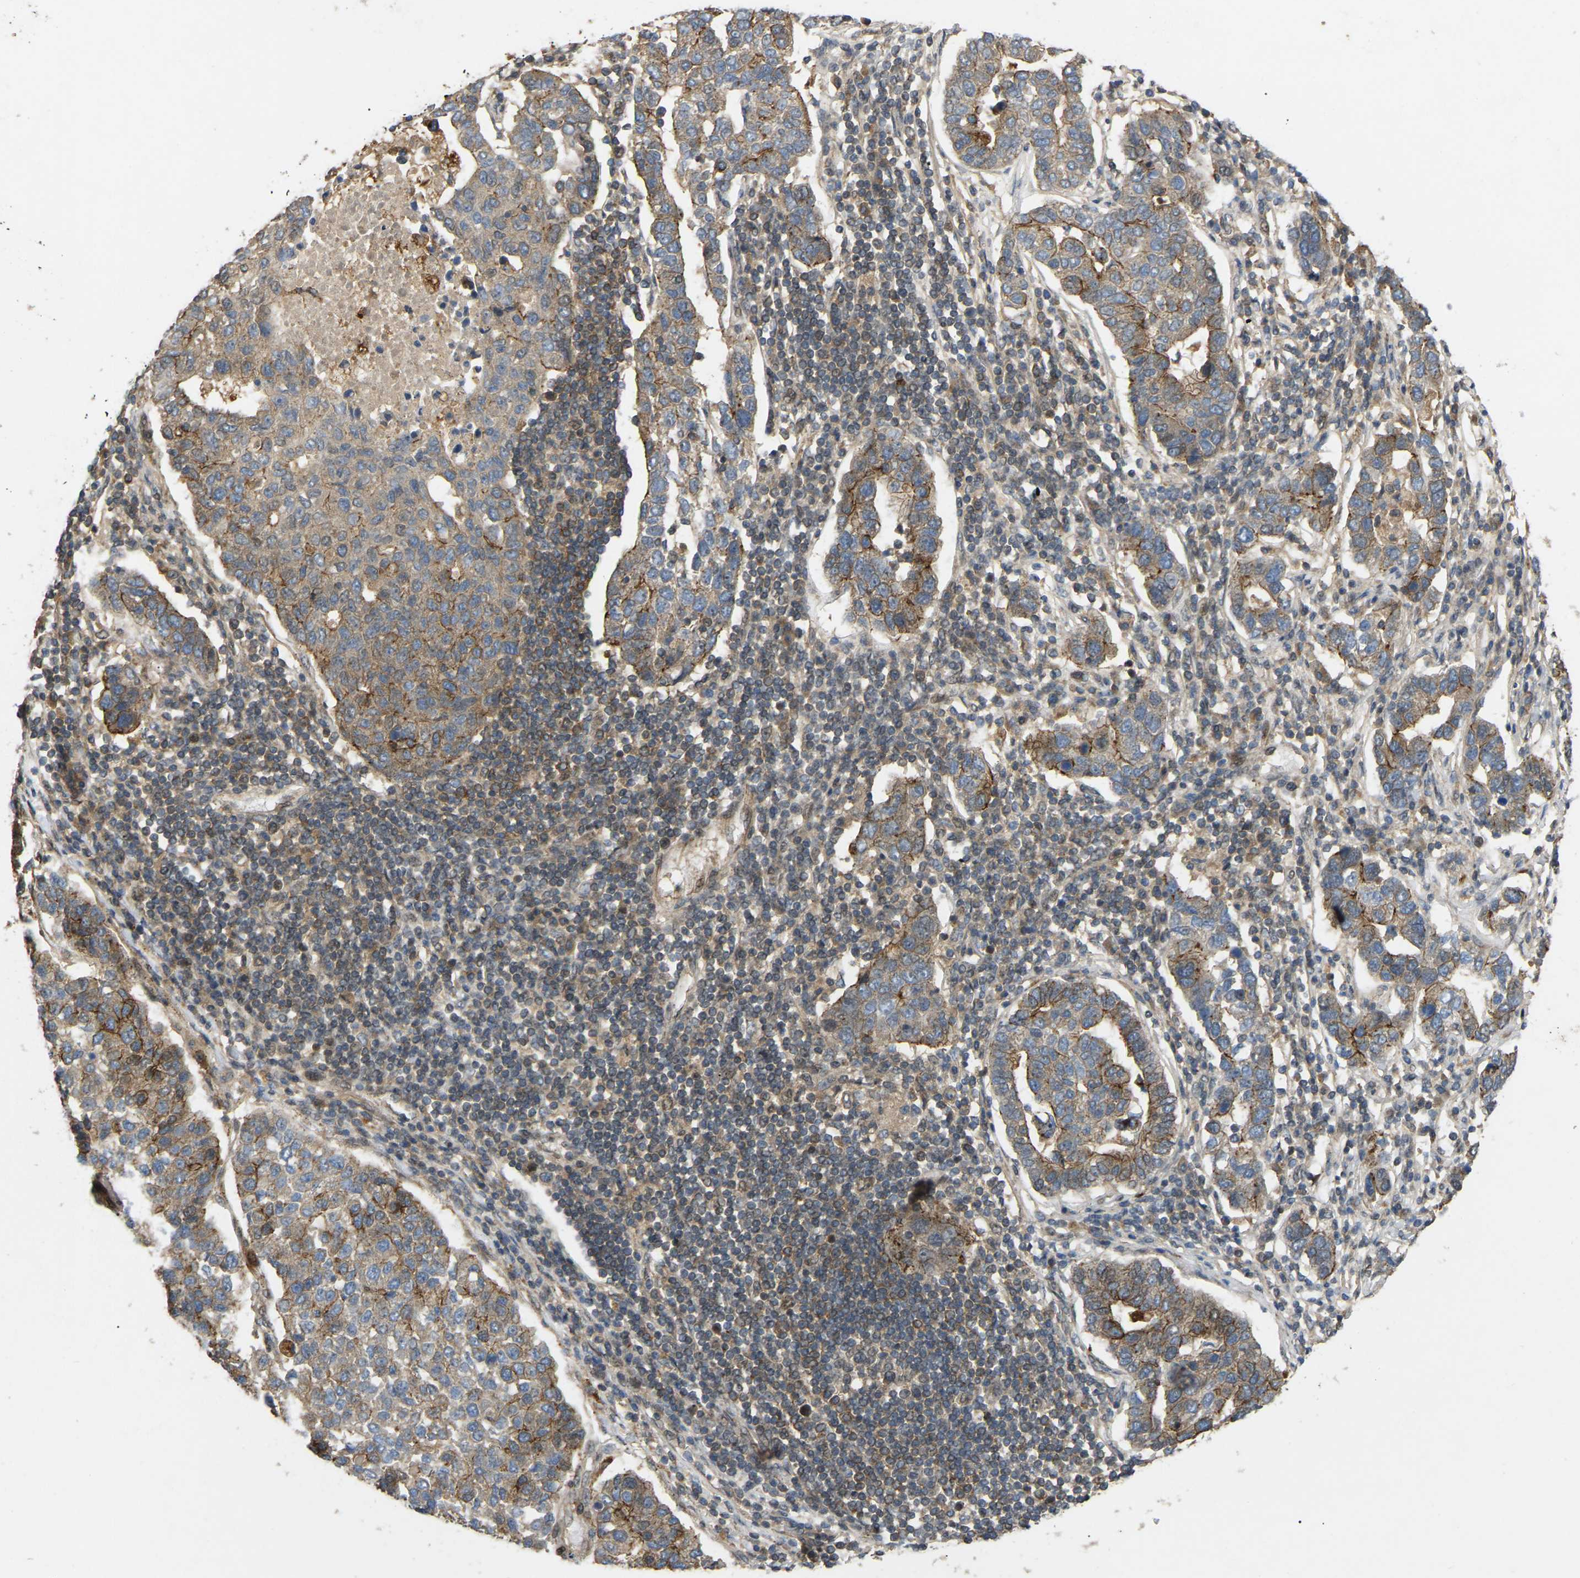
{"staining": {"intensity": "moderate", "quantity": "25%-75%", "location": "cytoplasmic/membranous"}, "tissue": "pancreatic cancer", "cell_type": "Tumor cells", "image_type": "cancer", "snomed": [{"axis": "morphology", "description": "Adenocarcinoma, NOS"}, {"axis": "topography", "description": "Pancreas"}], "caption": "DAB immunohistochemical staining of human pancreatic cancer (adenocarcinoma) displays moderate cytoplasmic/membranous protein positivity in approximately 25%-75% of tumor cells.", "gene": "KIAA1549", "patient": {"sex": "female", "age": 61}}